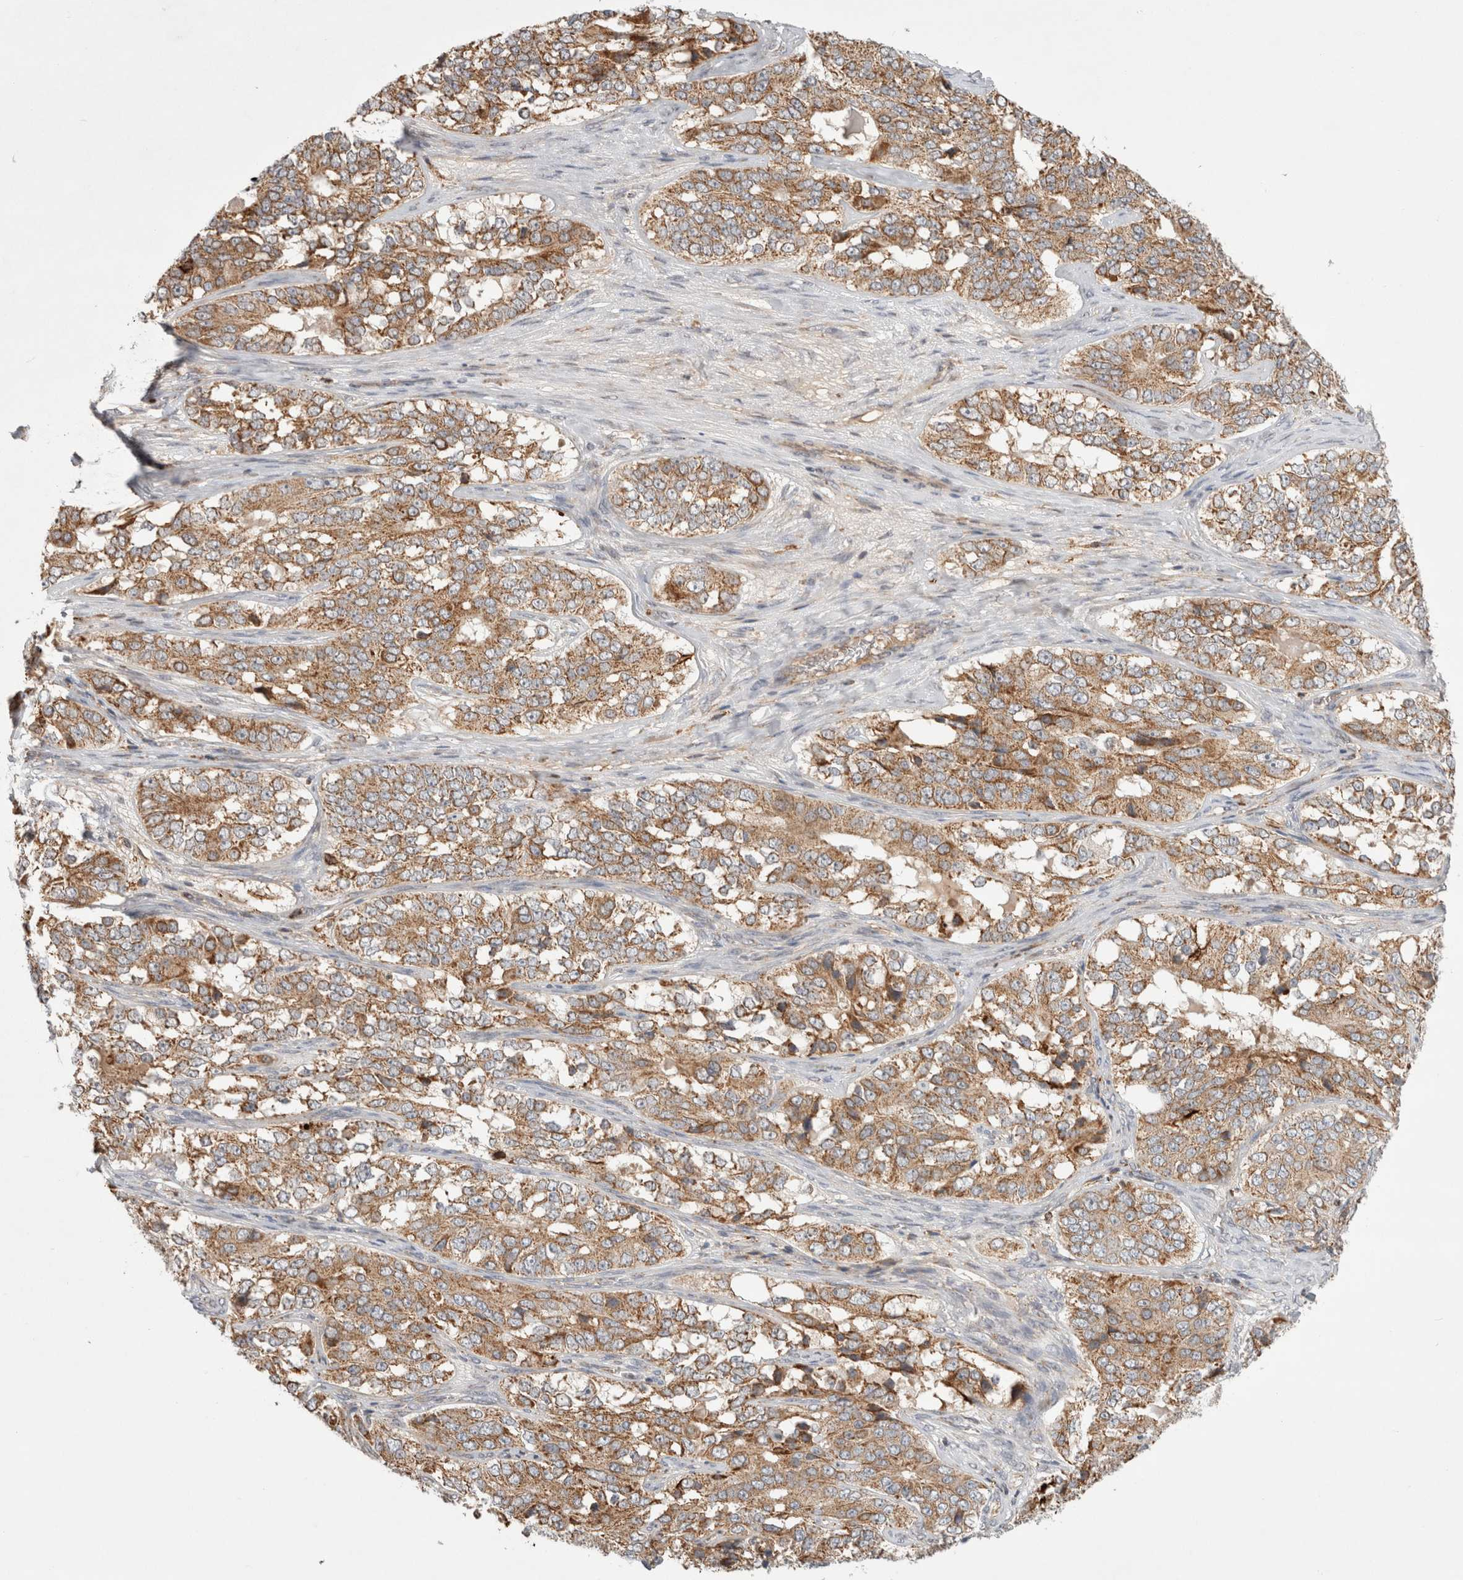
{"staining": {"intensity": "moderate", "quantity": ">75%", "location": "cytoplasmic/membranous"}, "tissue": "ovarian cancer", "cell_type": "Tumor cells", "image_type": "cancer", "snomed": [{"axis": "morphology", "description": "Carcinoma, endometroid"}, {"axis": "topography", "description": "Ovary"}], "caption": "There is medium levels of moderate cytoplasmic/membranous staining in tumor cells of ovarian endometroid carcinoma, as demonstrated by immunohistochemical staining (brown color).", "gene": "HROB", "patient": {"sex": "female", "age": 51}}